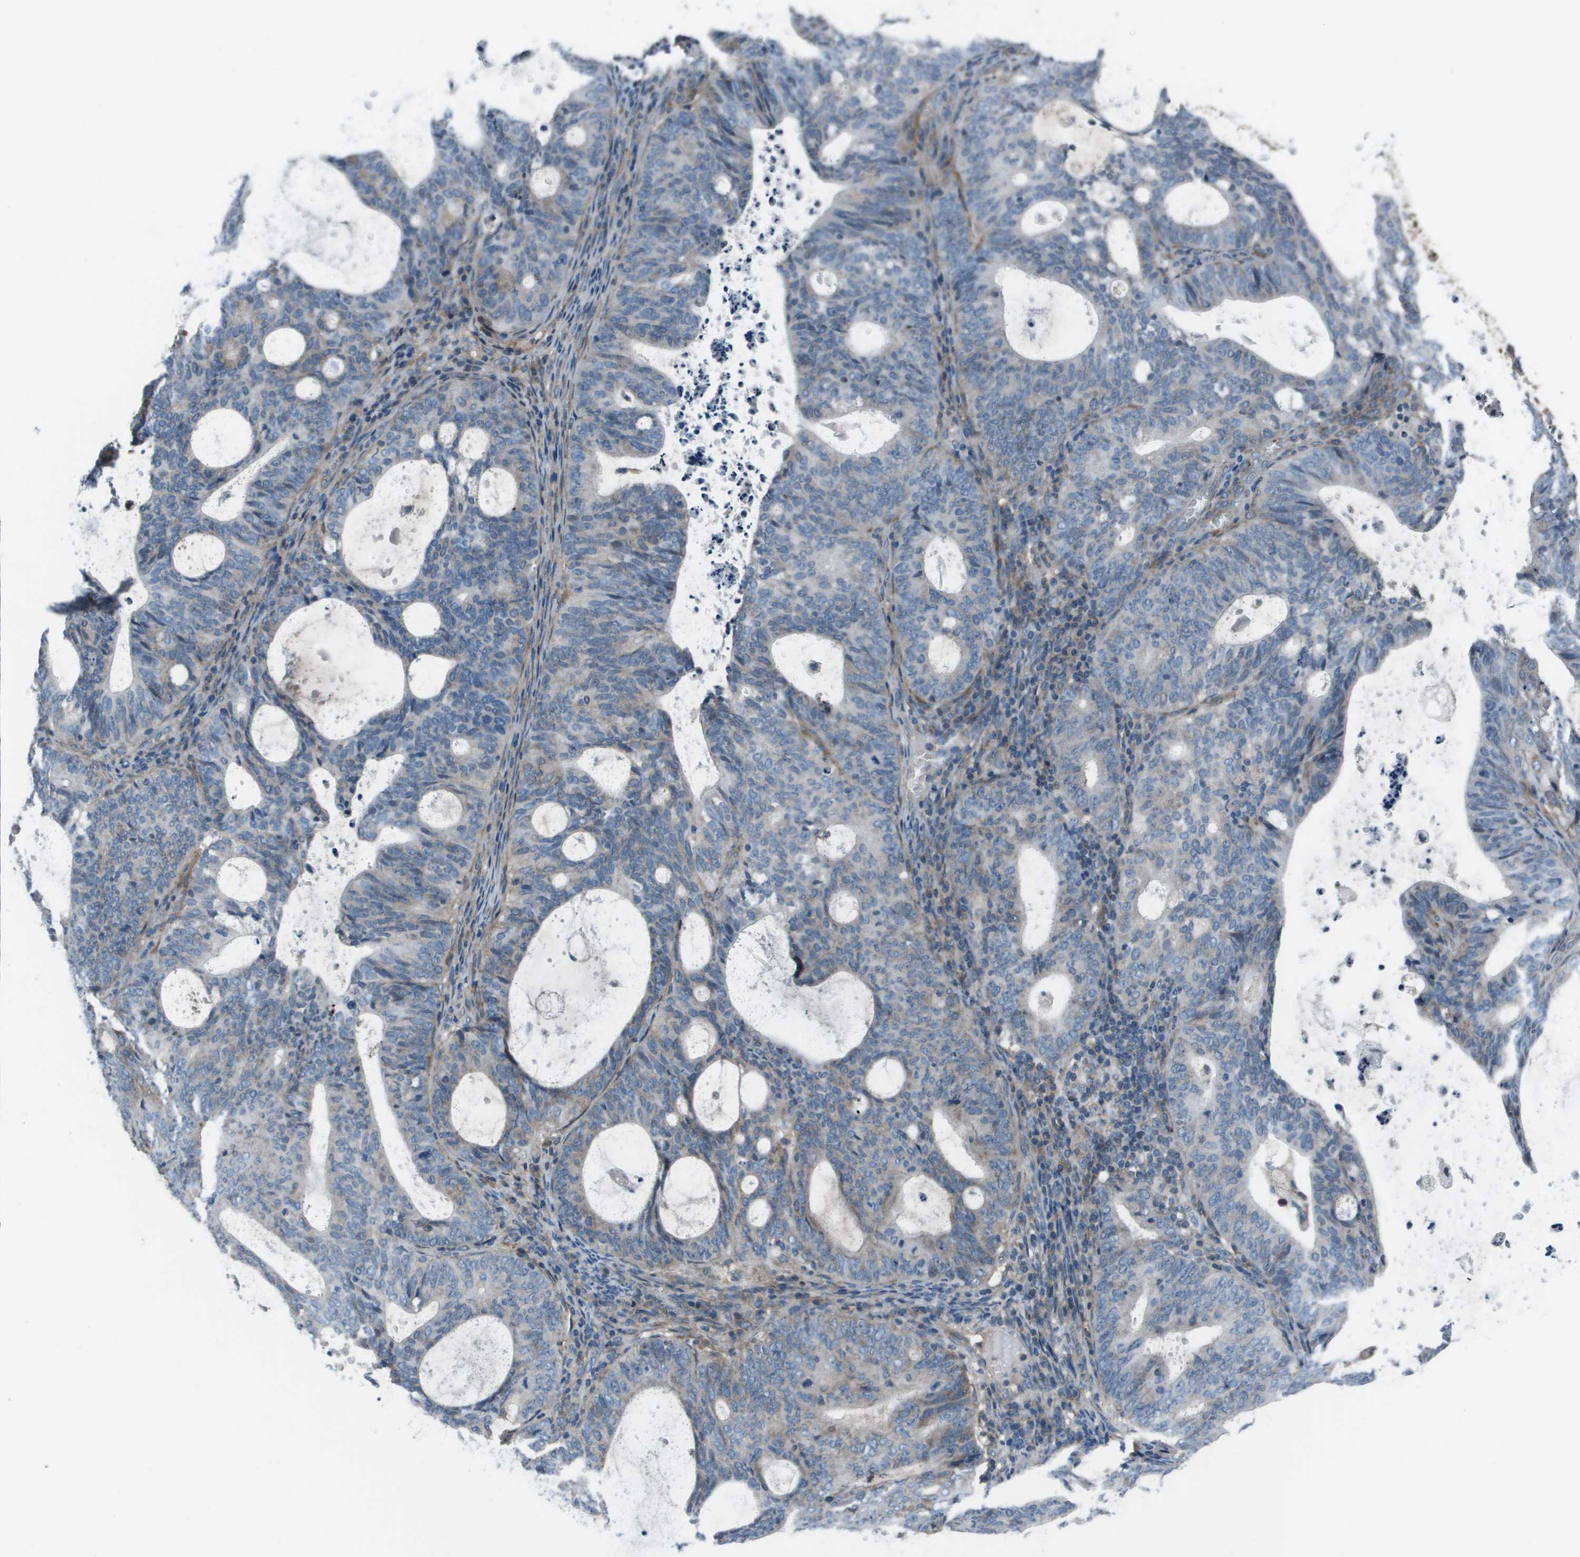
{"staining": {"intensity": "weak", "quantity": "<25%", "location": "cytoplasmic/membranous"}, "tissue": "endometrial cancer", "cell_type": "Tumor cells", "image_type": "cancer", "snomed": [{"axis": "morphology", "description": "Adenocarcinoma, NOS"}, {"axis": "topography", "description": "Uterus"}], "caption": "Human adenocarcinoma (endometrial) stained for a protein using immunohistochemistry exhibits no expression in tumor cells.", "gene": "PCOLCE", "patient": {"sex": "female", "age": 83}}